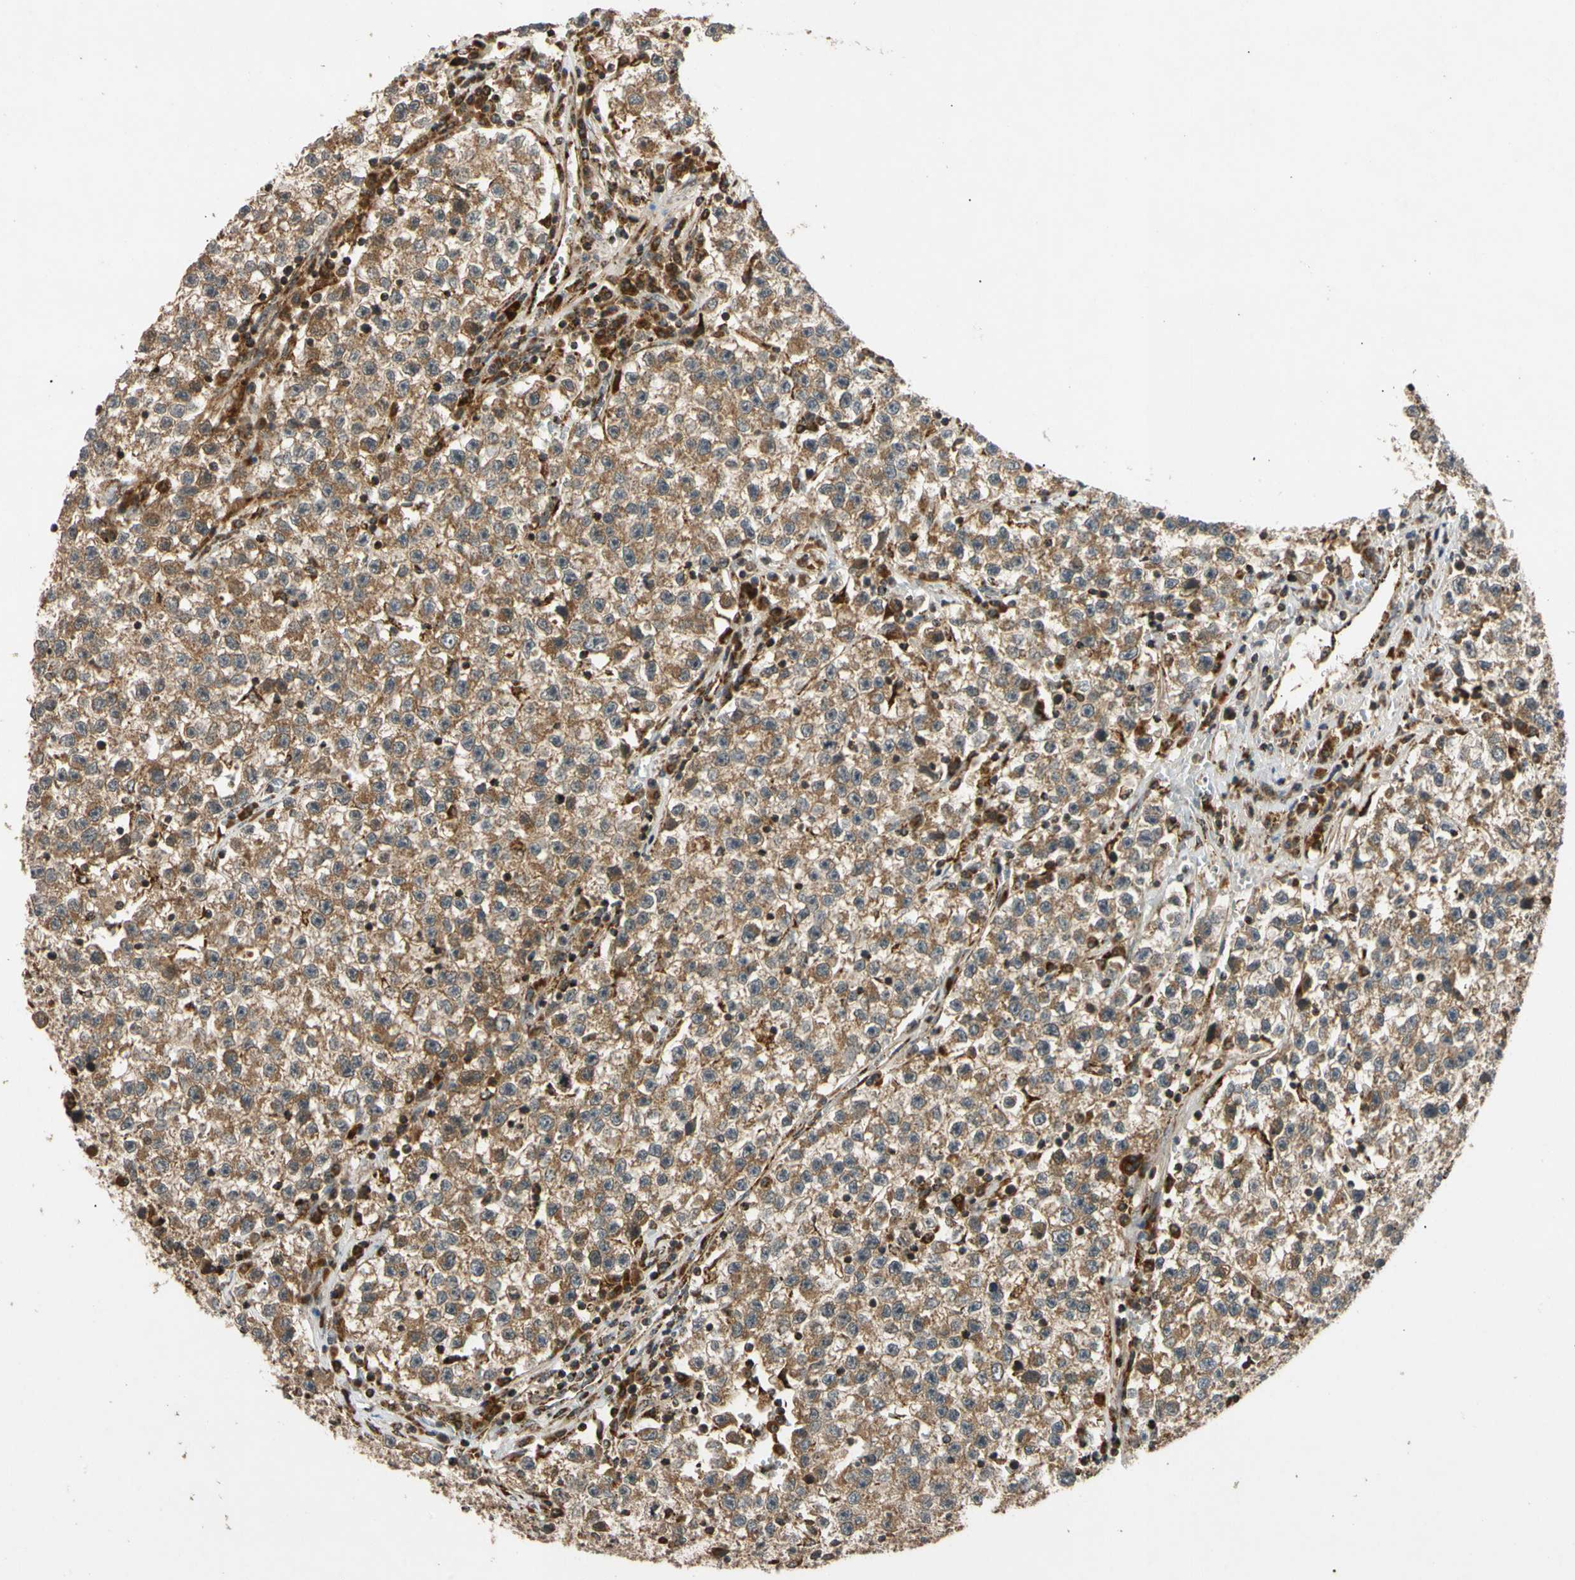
{"staining": {"intensity": "moderate", "quantity": ">75%", "location": "cytoplasmic/membranous"}, "tissue": "testis cancer", "cell_type": "Tumor cells", "image_type": "cancer", "snomed": [{"axis": "morphology", "description": "Seminoma, NOS"}, {"axis": "topography", "description": "Testis"}], "caption": "Testis cancer stained with a brown dye shows moderate cytoplasmic/membranous positive expression in about >75% of tumor cells.", "gene": "MRPS22", "patient": {"sex": "male", "age": 22}}